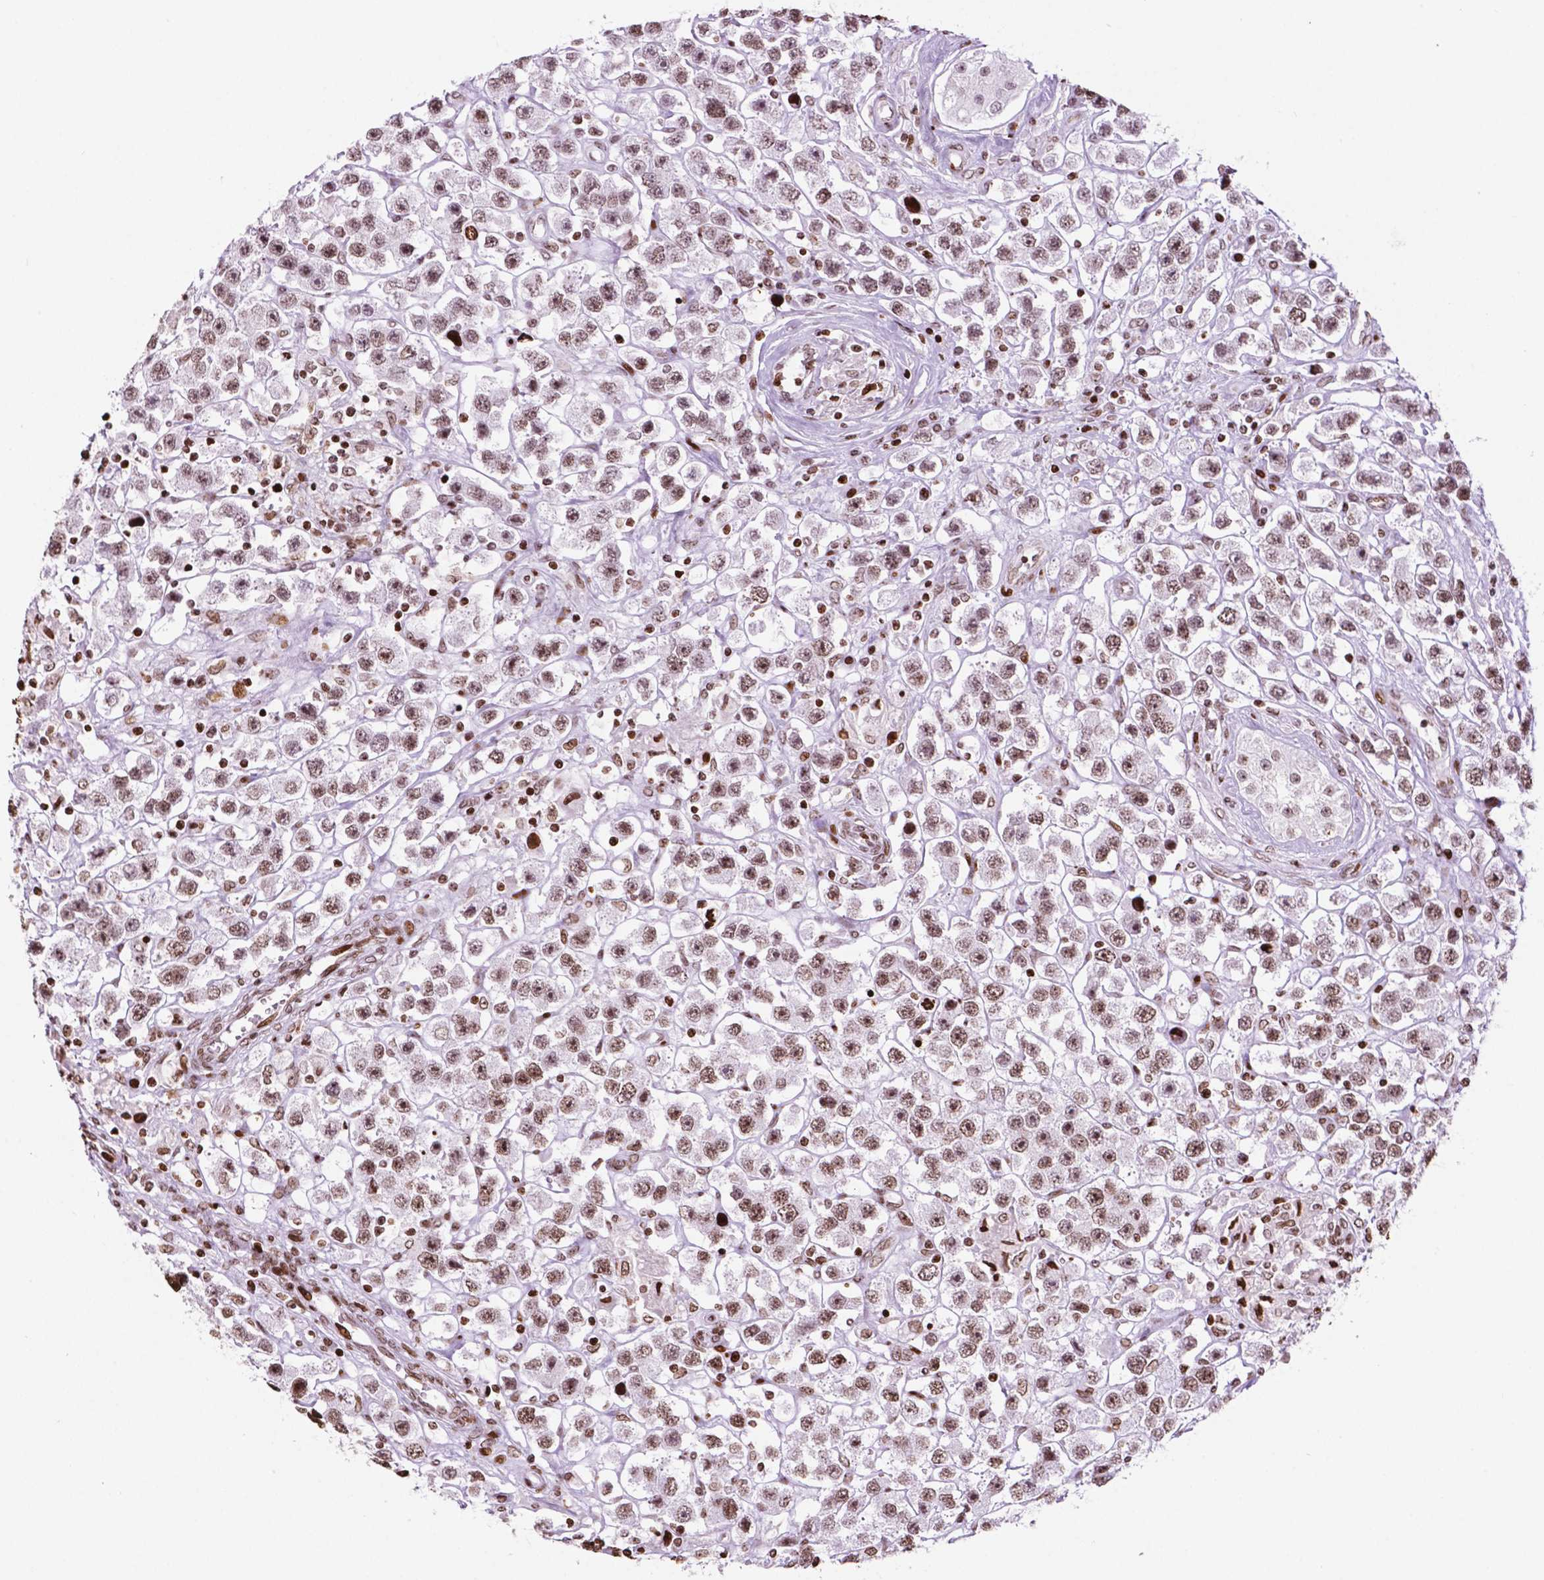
{"staining": {"intensity": "moderate", "quantity": ">75%", "location": "nuclear"}, "tissue": "testis cancer", "cell_type": "Tumor cells", "image_type": "cancer", "snomed": [{"axis": "morphology", "description": "Seminoma, NOS"}, {"axis": "topography", "description": "Testis"}], "caption": "This image exhibits immunohistochemistry (IHC) staining of testis cancer, with medium moderate nuclear expression in about >75% of tumor cells.", "gene": "TMEM250", "patient": {"sex": "male", "age": 45}}